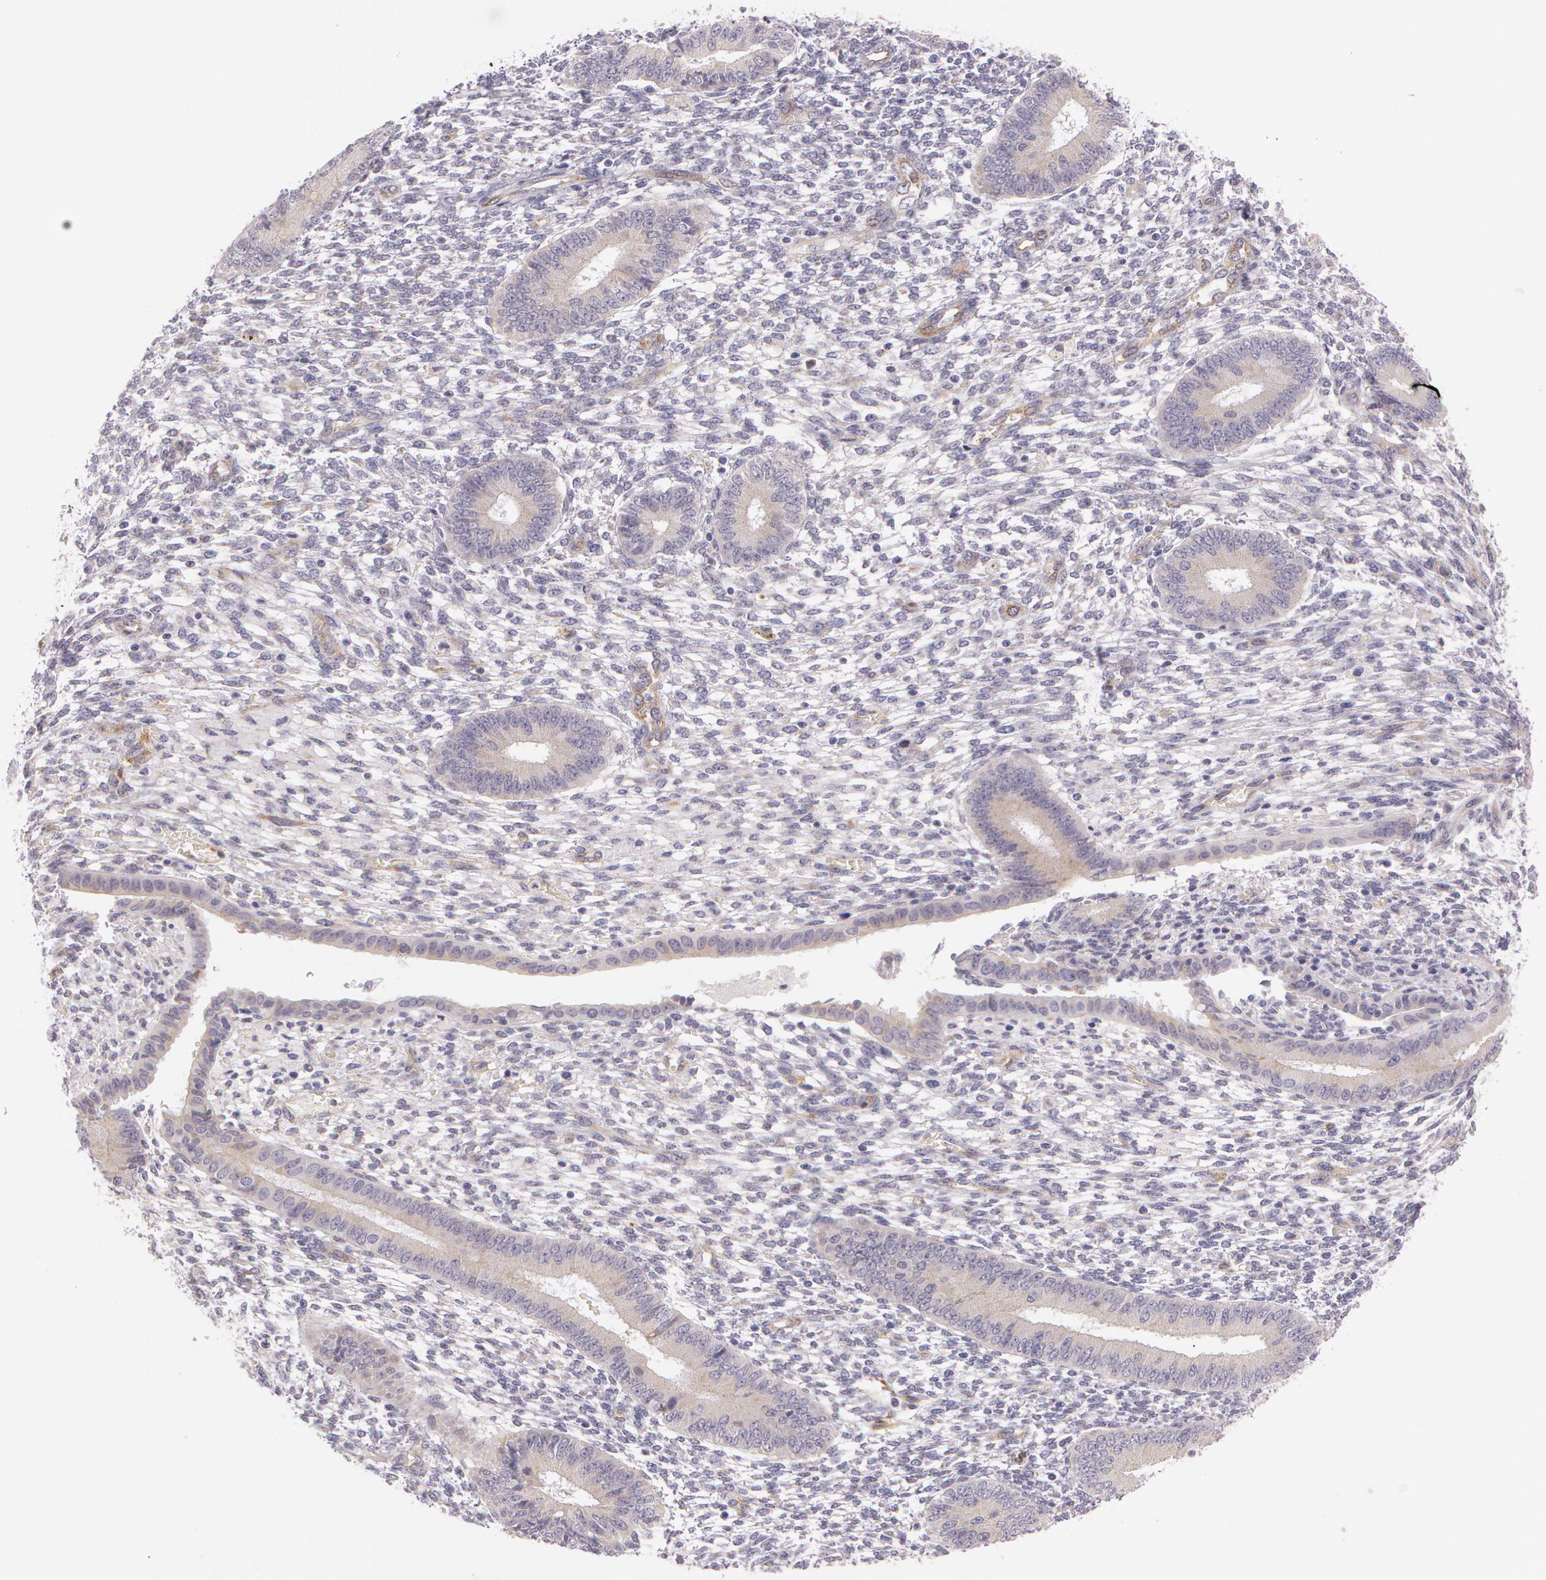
{"staining": {"intensity": "negative", "quantity": "none", "location": "none"}, "tissue": "endometrium", "cell_type": "Cells in endometrial stroma", "image_type": "normal", "snomed": [{"axis": "morphology", "description": "Normal tissue, NOS"}, {"axis": "topography", "description": "Endometrium"}], "caption": "Immunohistochemistry (IHC) micrograph of benign endometrium: human endometrium stained with DAB (3,3'-diaminobenzidine) reveals no significant protein positivity in cells in endometrial stroma.", "gene": "APP", "patient": {"sex": "female", "age": 42}}